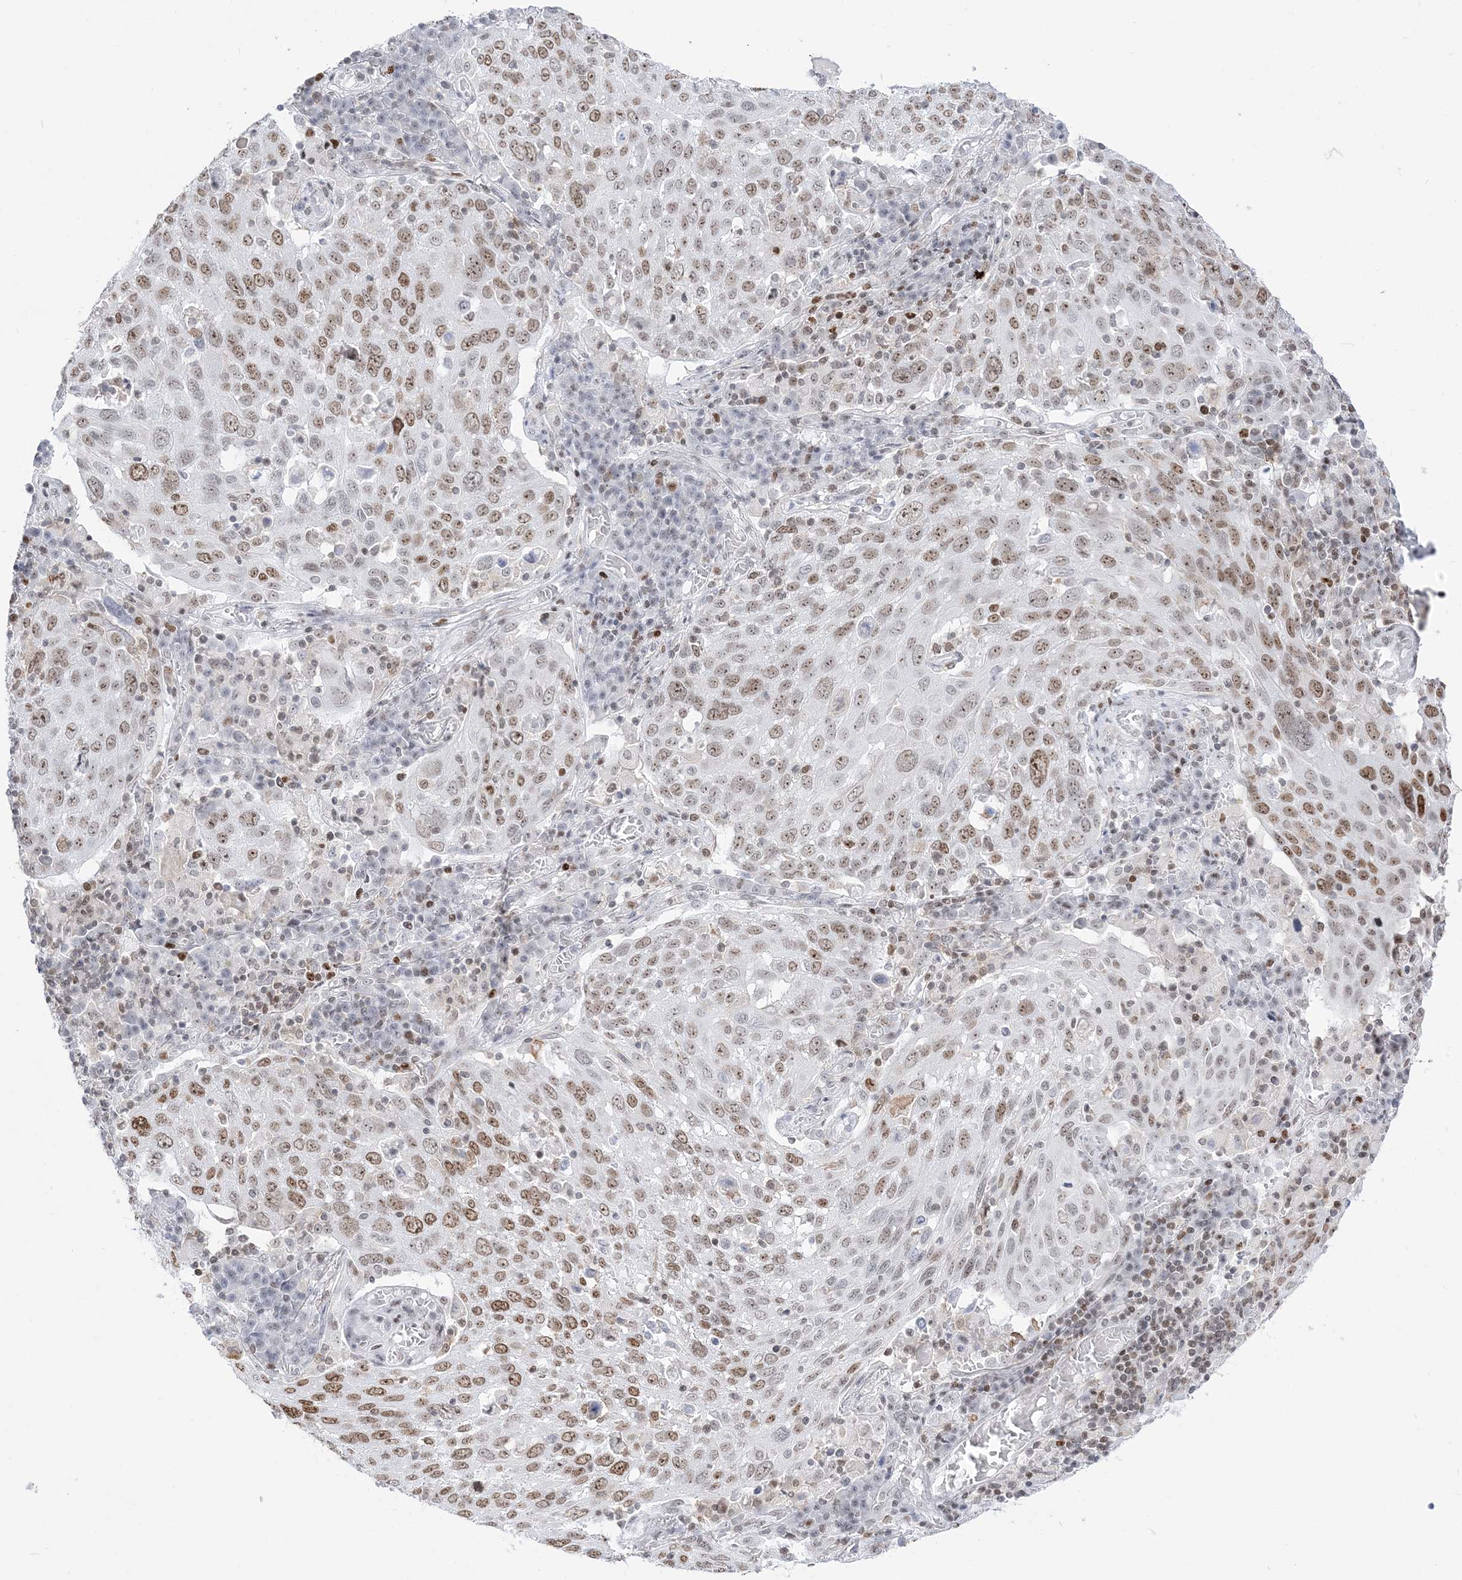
{"staining": {"intensity": "moderate", "quantity": ">75%", "location": "nuclear"}, "tissue": "lung cancer", "cell_type": "Tumor cells", "image_type": "cancer", "snomed": [{"axis": "morphology", "description": "Squamous cell carcinoma, NOS"}, {"axis": "topography", "description": "Lung"}], "caption": "Immunohistochemistry micrograph of neoplastic tissue: human squamous cell carcinoma (lung) stained using immunohistochemistry (IHC) shows medium levels of moderate protein expression localized specifically in the nuclear of tumor cells, appearing as a nuclear brown color.", "gene": "DDX21", "patient": {"sex": "male", "age": 65}}